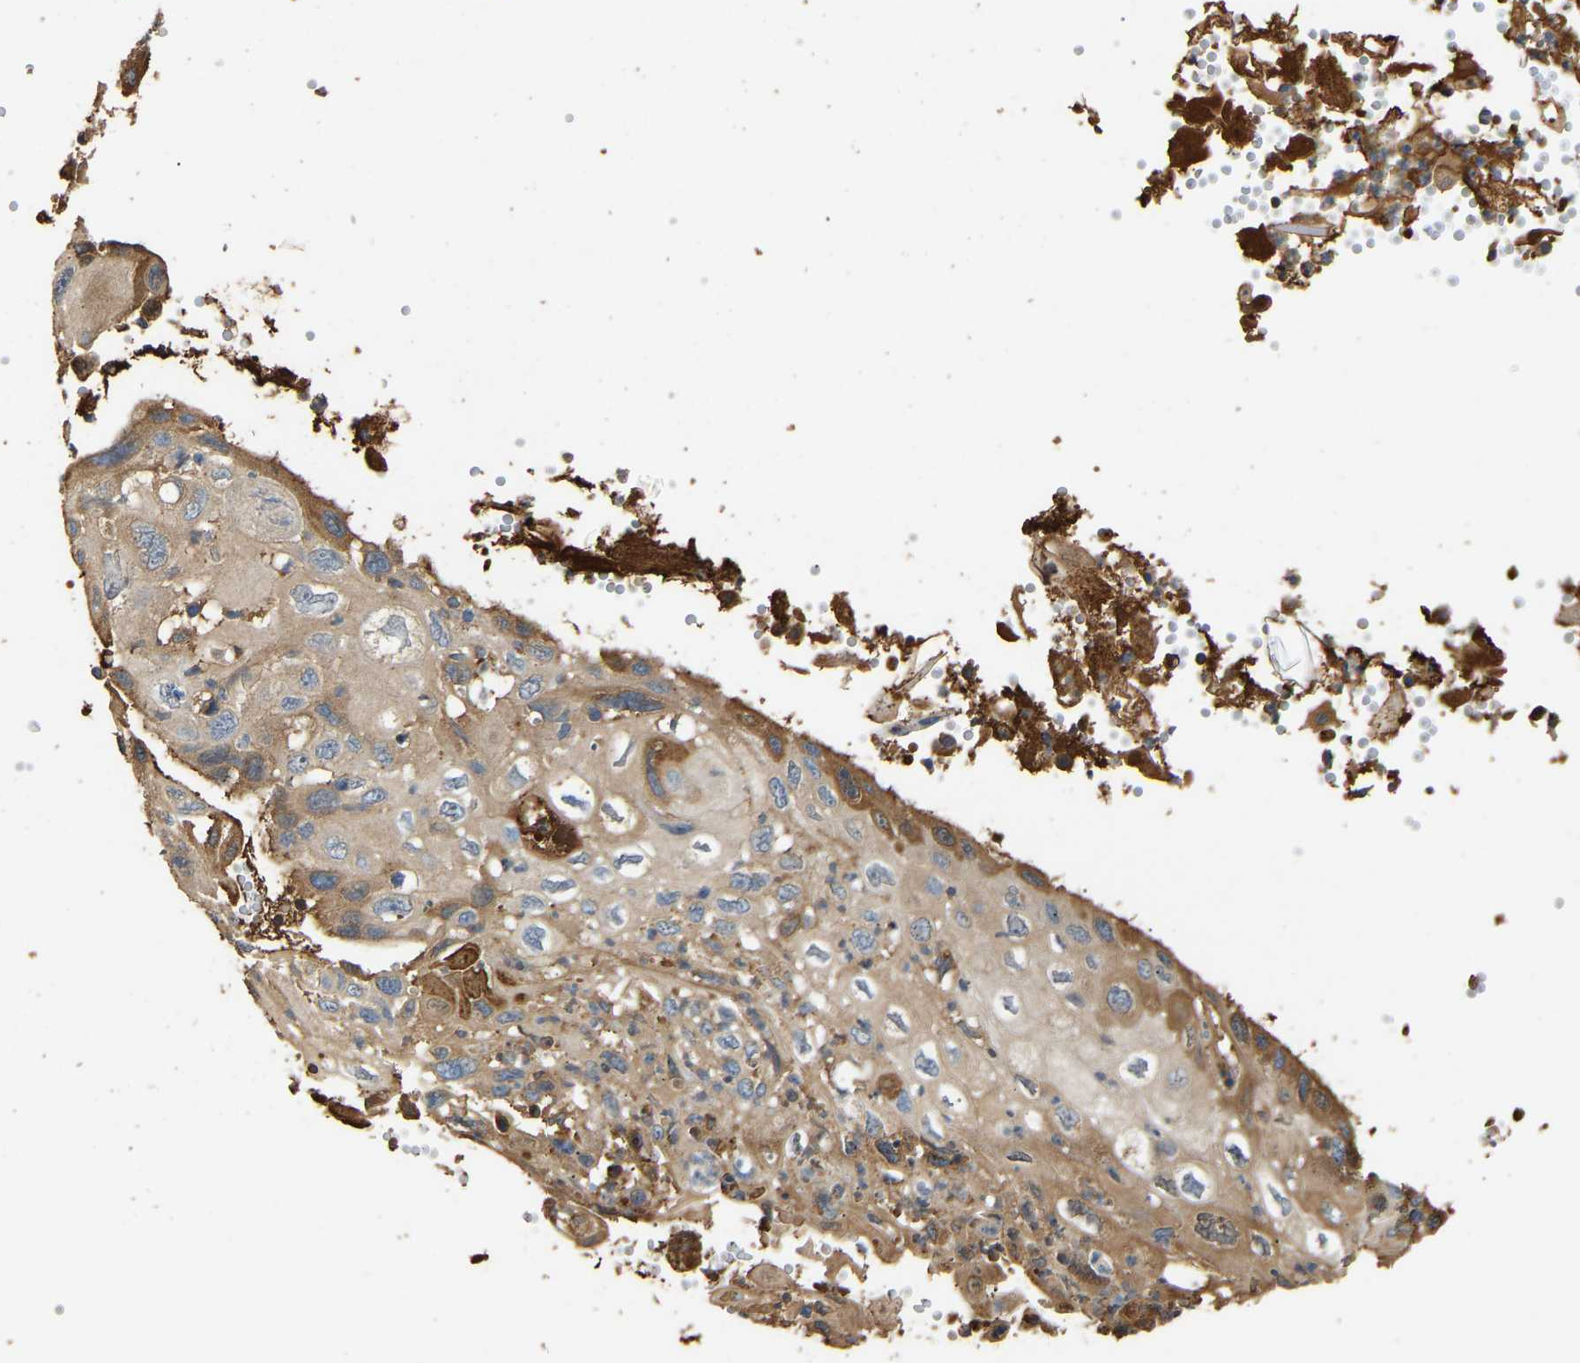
{"staining": {"intensity": "moderate", "quantity": "<25%", "location": "cytoplasmic/membranous"}, "tissue": "cervical cancer", "cell_type": "Tumor cells", "image_type": "cancer", "snomed": [{"axis": "morphology", "description": "Squamous cell carcinoma, NOS"}, {"axis": "topography", "description": "Cervix"}], "caption": "Immunohistochemistry (IHC) photomicrograph of neoplastic tissue: cervical cancer (squamous cell carcinoma) stained using immunohistochemistry (IHC) exhibits low levels of moderate protein expression localized specifically in the cytoplasmic/membranous of tumor cells, appearing as a cytoplasmic/membranous brown color.", "gene": "TMEM268", "patient": {"sex": "female", "age": 70}}